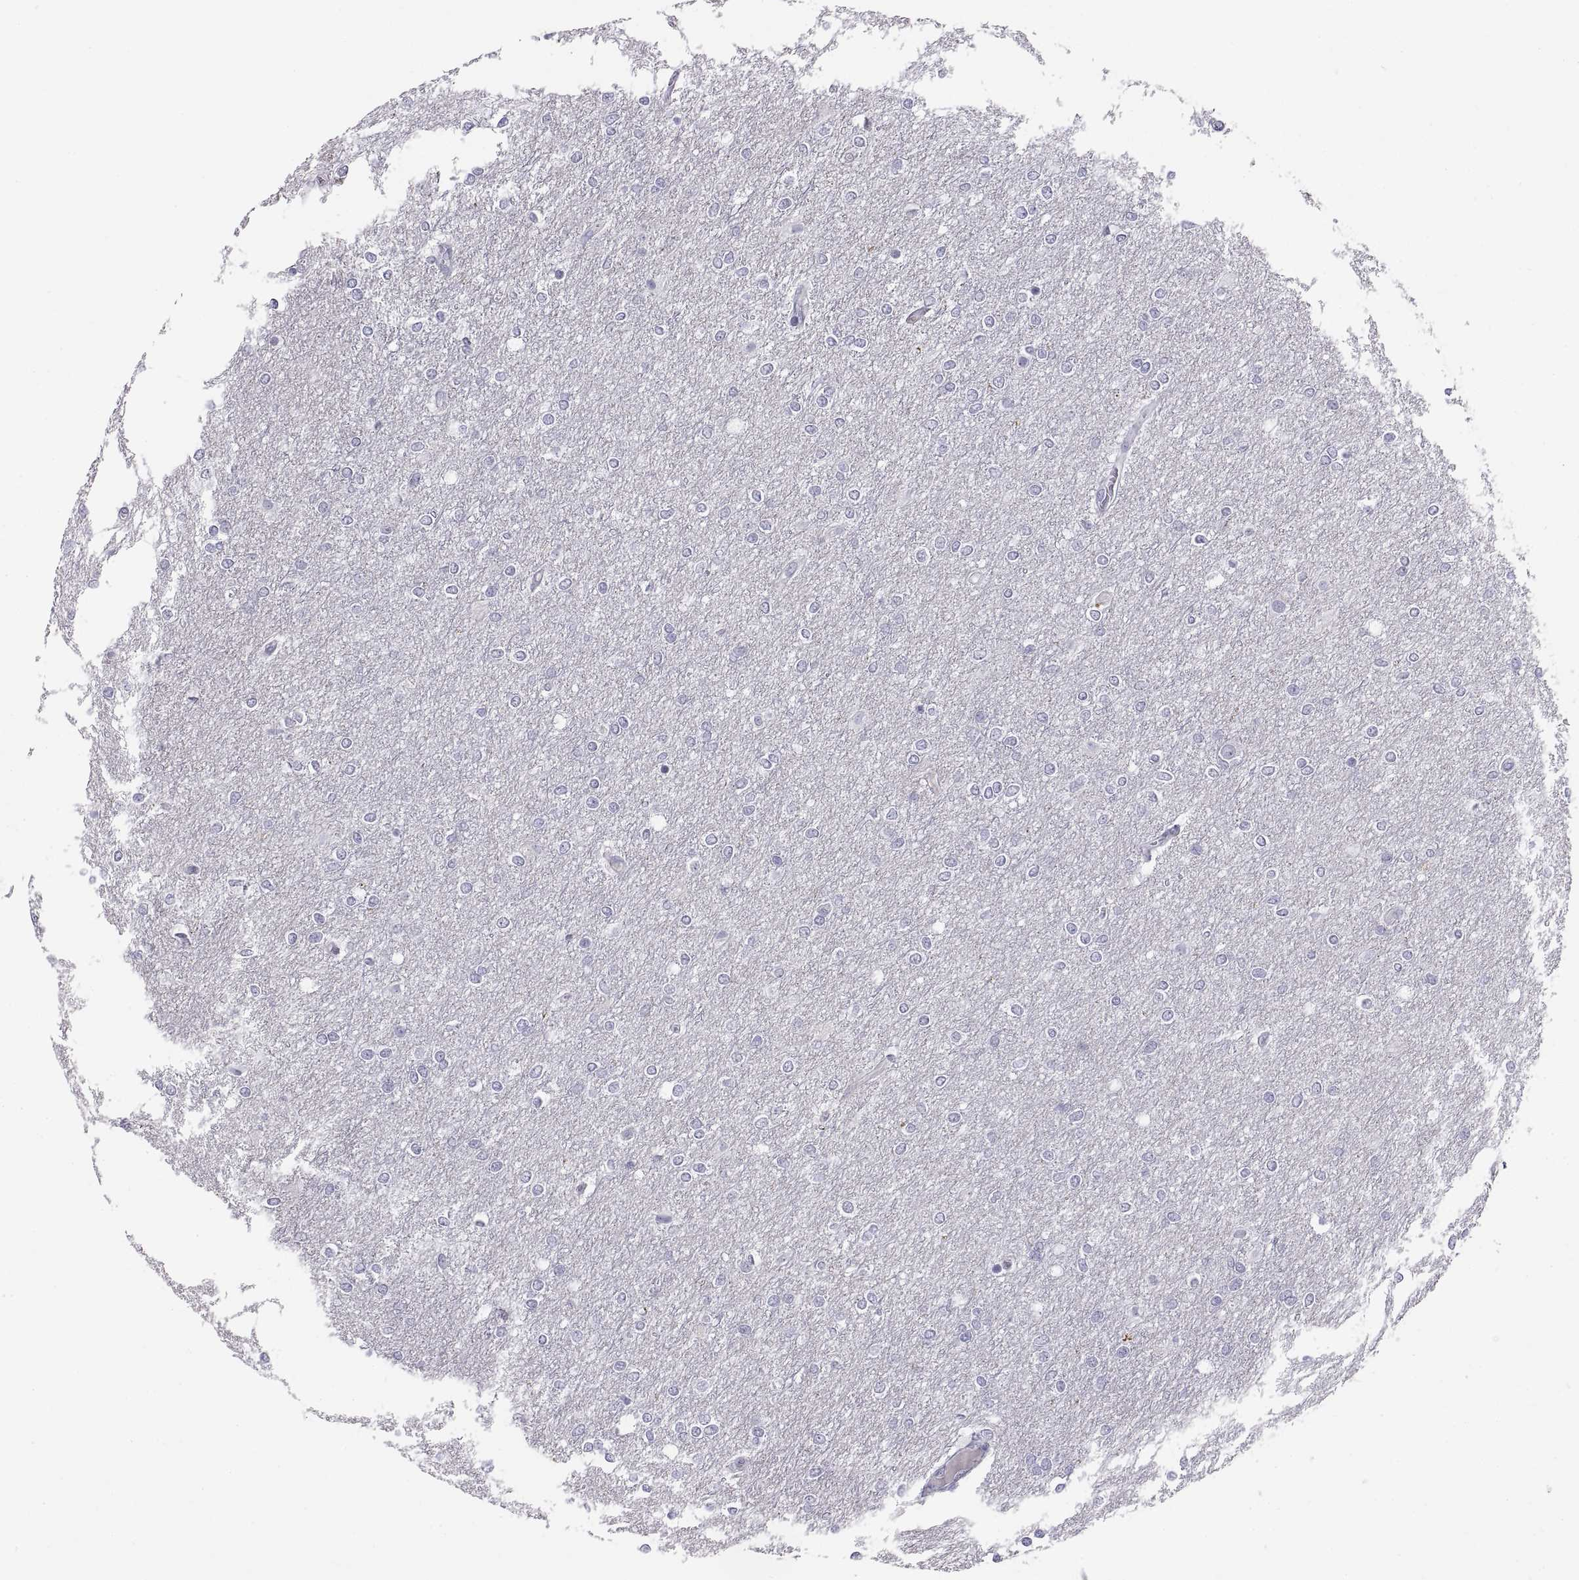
{"staining": {"intensity": "negative", "quantity": "none", "location": "none"}, "tissue": "glioma", "cell_type": "Tumor cells", "image_type": "cancer", "snomed": [{"axis": "morphology", "description": "Glioma, malignant, High grade"}, {"axis": "topography", "description": "Brain"}], "caption": "High power microscopy photomicrograph of an immunohistochemistry (IHC) photomicrograph of malignant glioma (high-grade), revealing no significant positivity in tumor cells.", "gene": "TEX13A", "patient": {"sex": "female", "age": 61}}